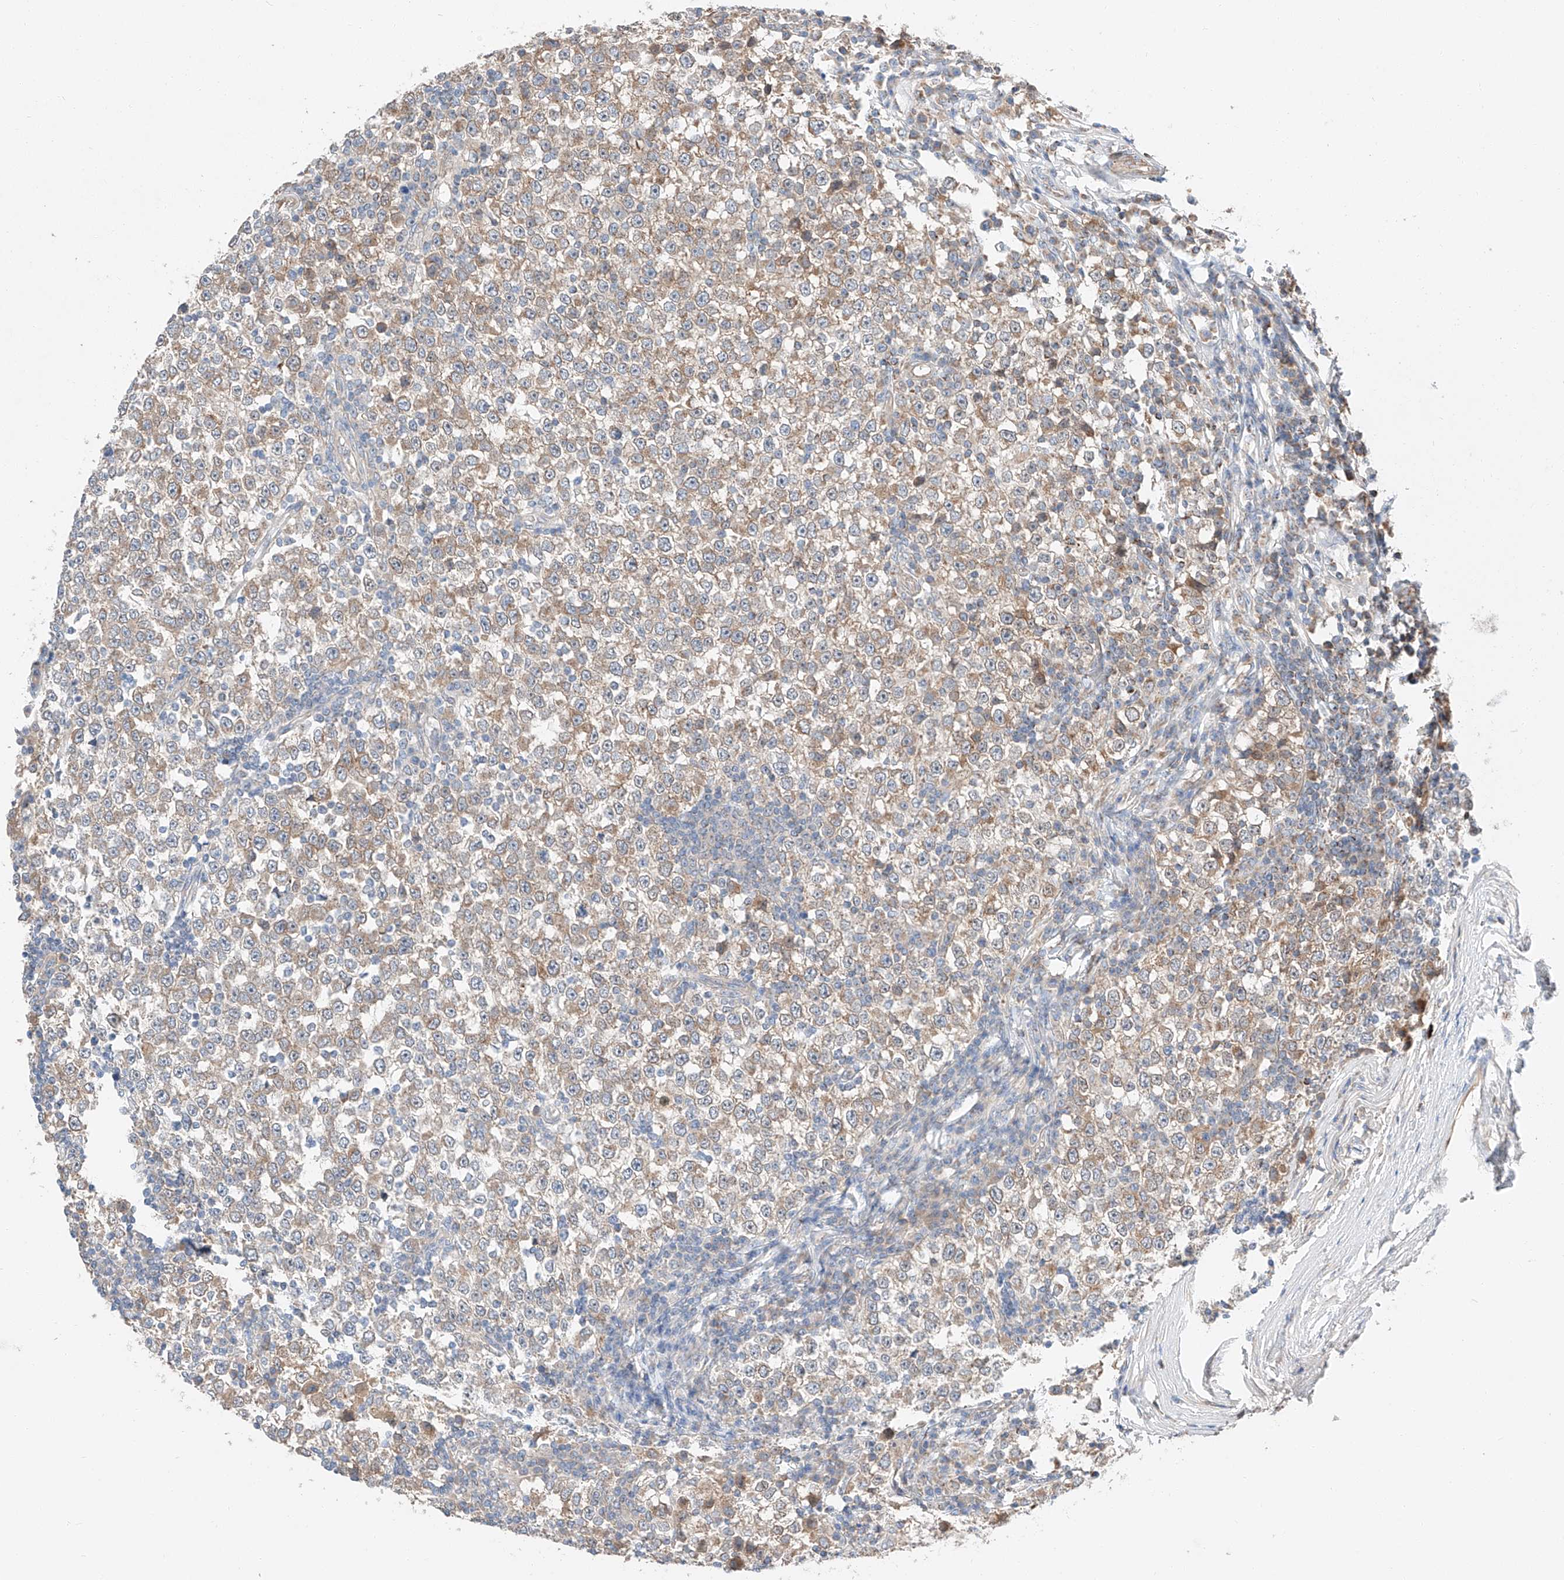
{"staining": {"intensity": "weak", "quantity": "25%-75%", "location": "cytoplasmic/membranous"}, "tissue": "testis cancer", "cell_type": "Tumor cells", "image_type": "cancer", "snomed": [{"axis": "morphology", "description": "Seminoma, NOS"}, {"axis": "topography", "description": "Testis"}], "caption": "Protein analysis of seminoma (testis) tissue demonstrates weak cytoplasmic/membranous staining in approximately 25%-75% of tumor cells.", "gene": "RUSC1", "patient": {"sex": "male", "age": 65}}